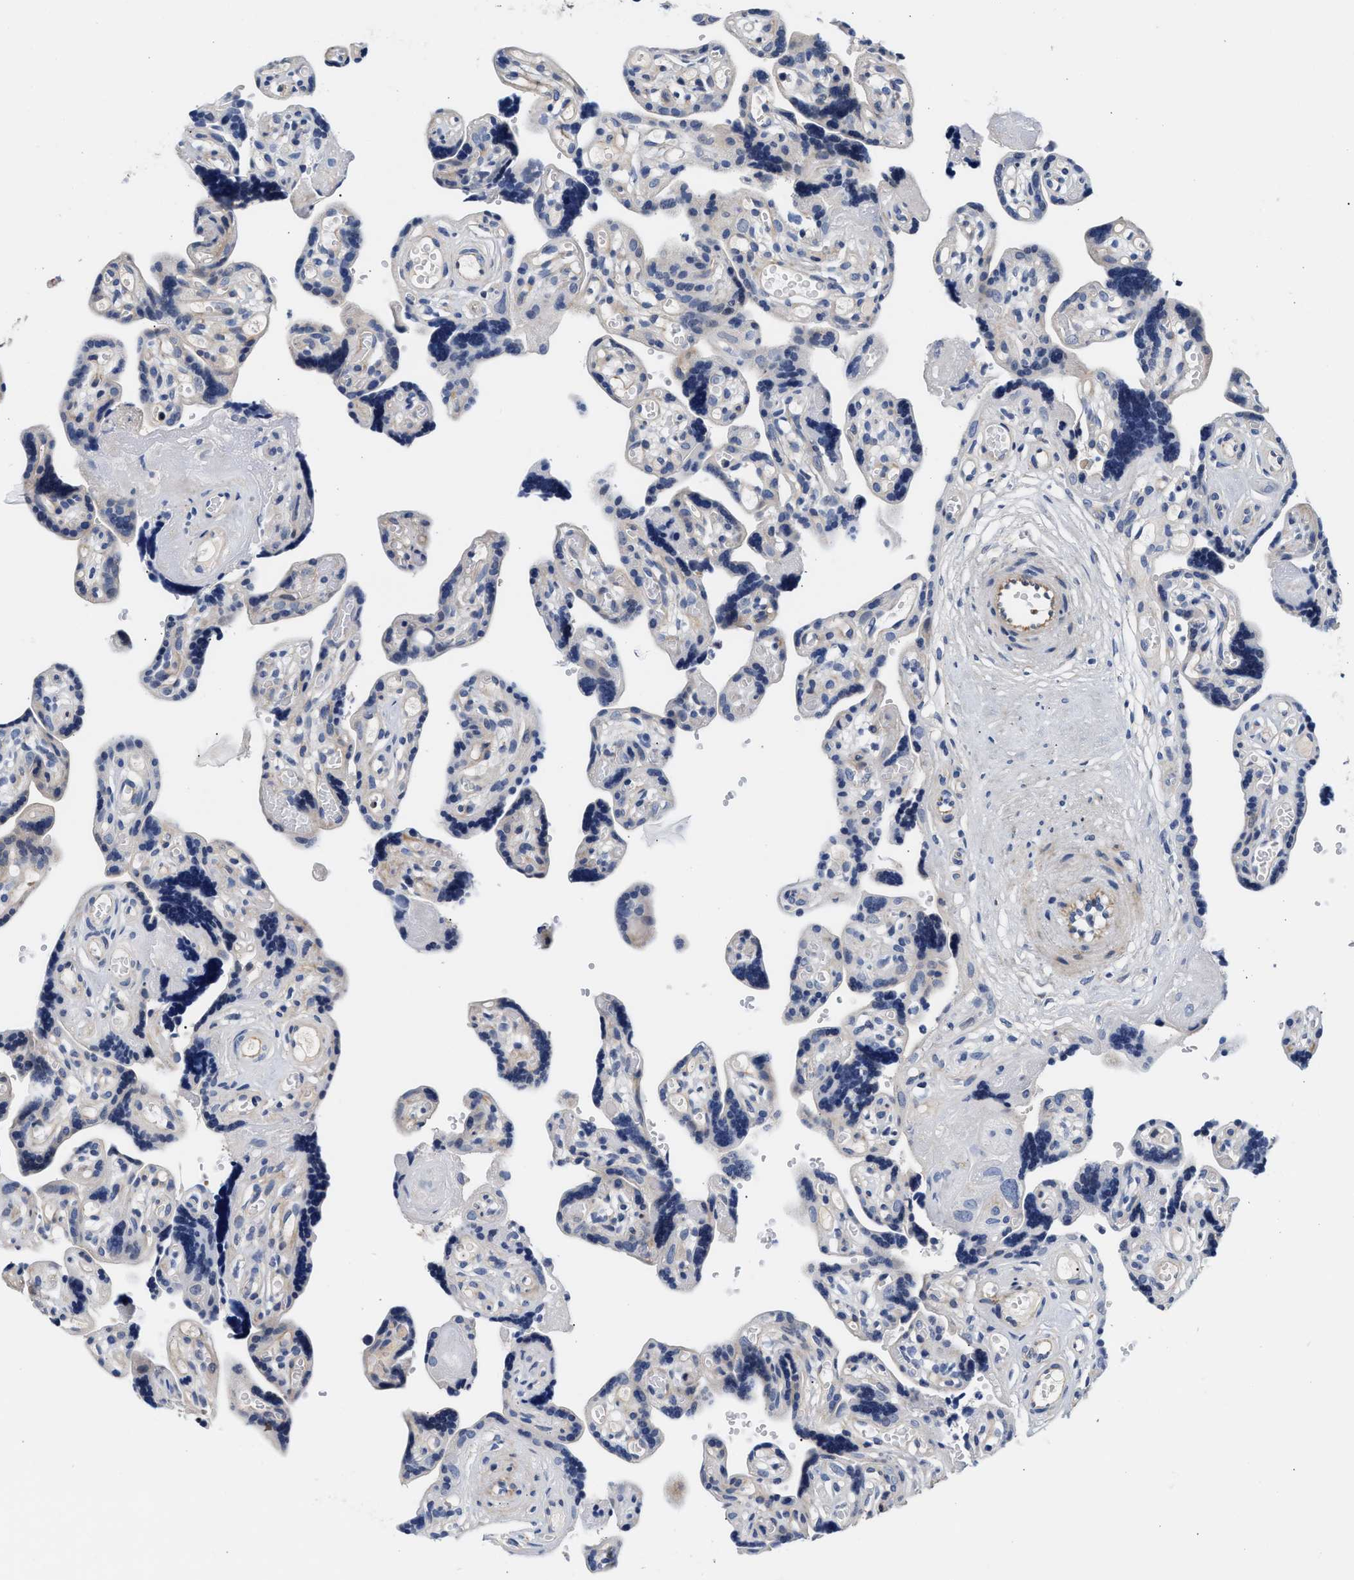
{"staining": {"intensity": "negative", "quantity": "none", "location": "none"}, "tissue": "placenta", "cell_type": "Decidual cells", "image_type": "normal", "snomed": [{"axis": "morphology", "description": "Normal tissue, NOS"}, {"axis": "topography", "description": "Placenta"}], "caption": "A high-resolution image shows immunohistochemistry staining of normal placenta, which shows no significant staining in decidual cells.", "gene": "ACTL7B", "patient": {"sex": "female", "age": 30}}